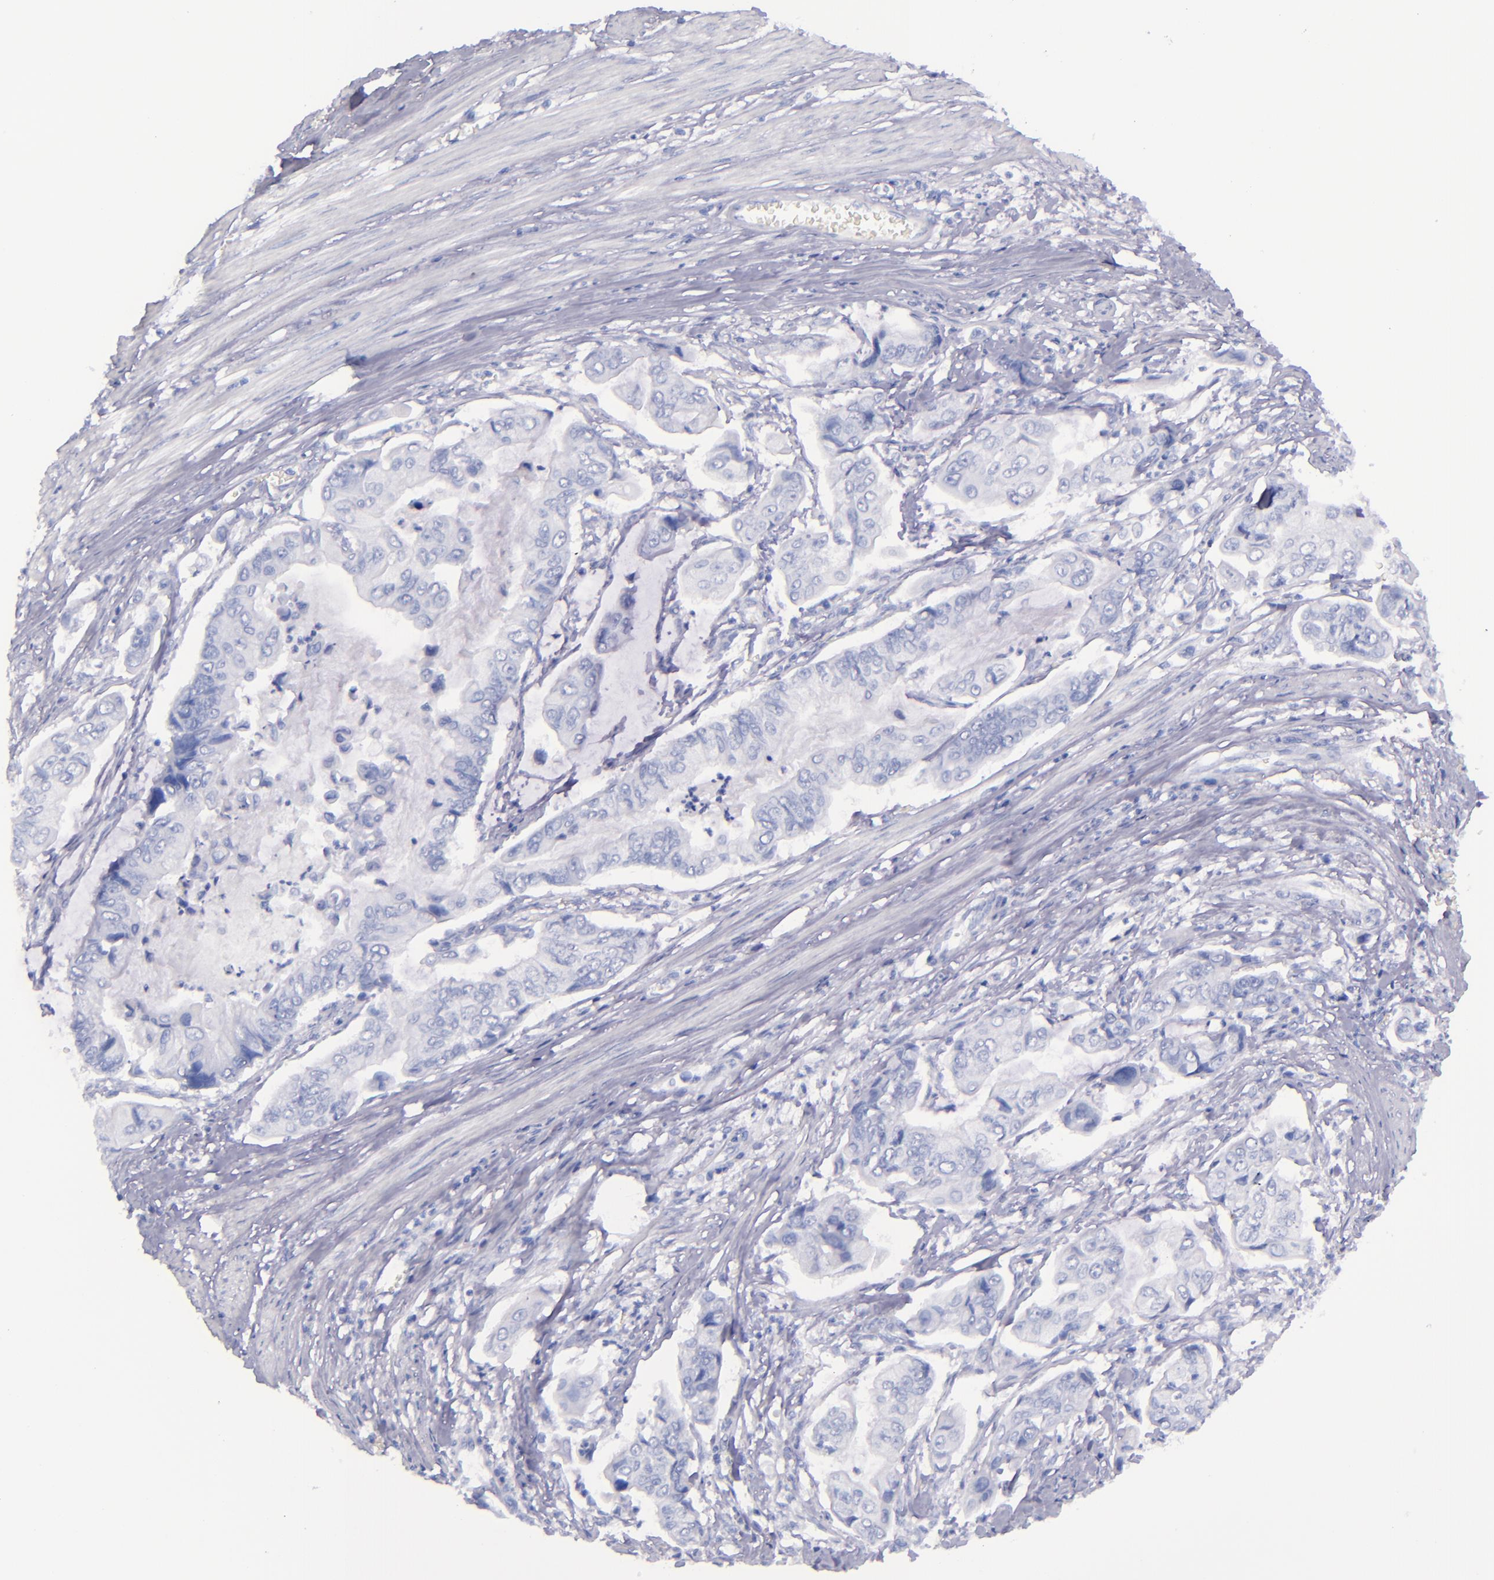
{"staining": {"intensity": "negative", "quantity": "none", "location": "none"}, "tissue": "stomach cancer", "cell_type": "Tumor cells", "image_type": "cancer", "snomed": [{"axis": "morphology", "description": "Adenocarcinoma, NOS"}, {"axis": "topography", "description": "Stomach, upper"}], "caption": "The image exhibits no significant expression in tumor cells of stomach adenocarcinoma. (DAB (3,3'-diaminobenzidine) IHC visualized using brightfield microscopy, high magnification).", "gene": "SFTPB", "patient": {"sex": "male", "age": 80}}